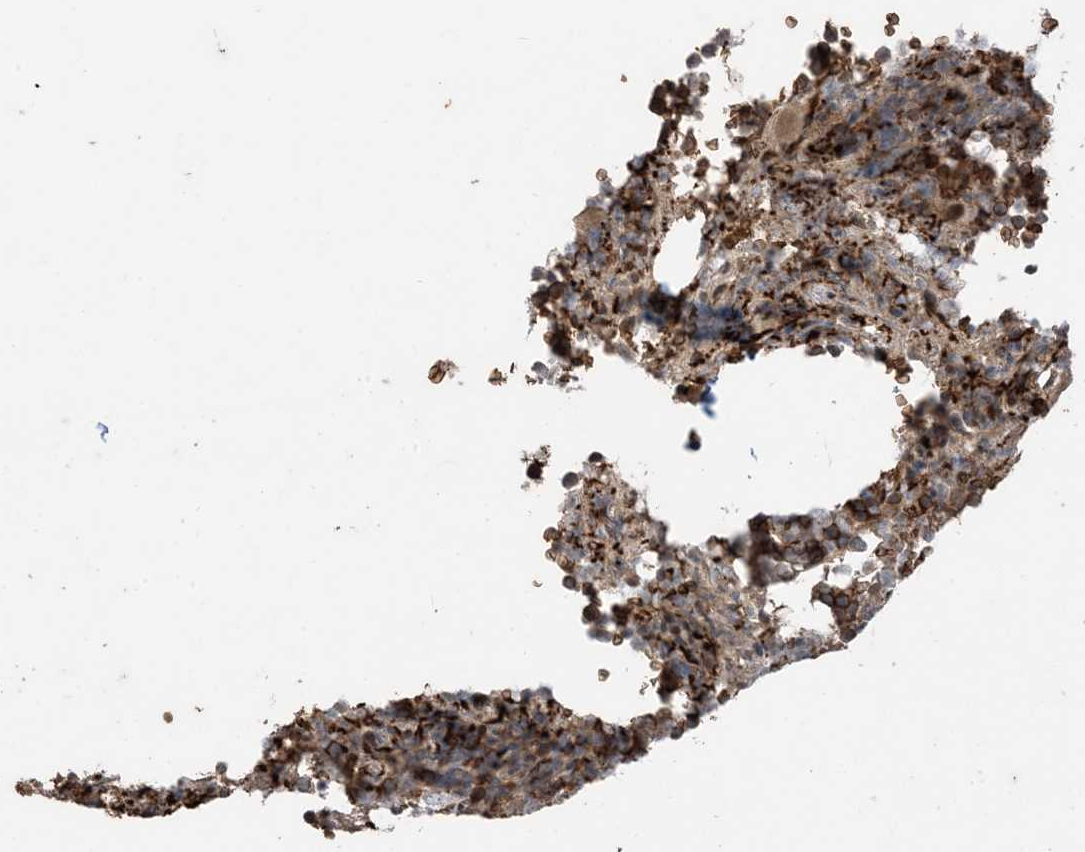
{"staining": {"intensity": "strong", "quantity": "25%-75%", "location": "cytoplasmic/membranous"}, "tissue": "bone marrow", "cell_type": "Hematopoietic cells", "image_type": "normal", "snomed": [{"axis": "morphology", "description": "Normal tissue, NOS"}, {"axis": "topography", "description": "Bone marrow"}], "caption": "Immunohistochemical staining of normal human bone marrow shows strong cytoplasmic/membranous protein positivity in about 25%-75% of hematopoietic cells.", "gene": "PUSL1", "patient": {"sex": "male", "age": 58}}